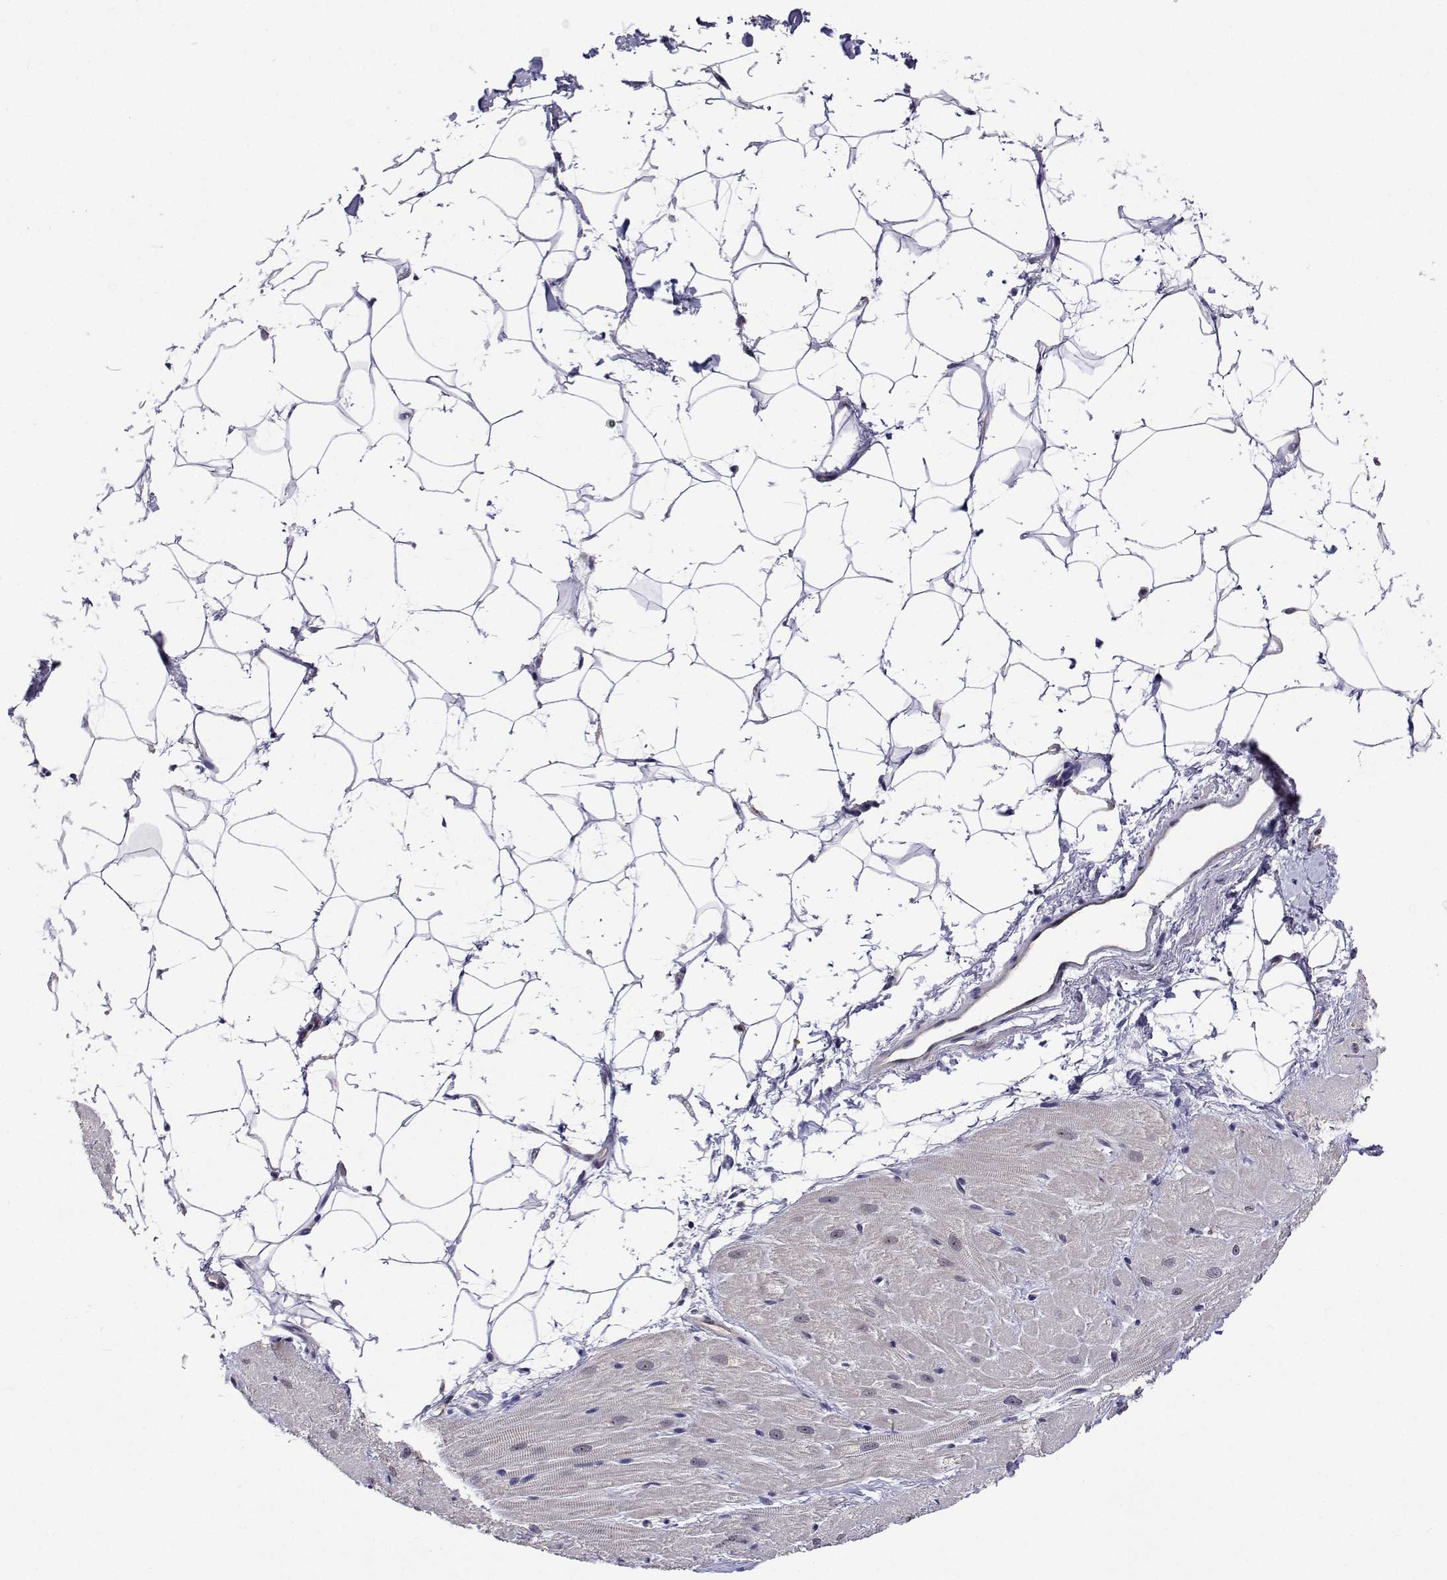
{"staining": {"intensity": "weak", "quantity": "25%-75%", "location": "cytoplasmic/membranous,nuclear"}, "tissue": "heart muscle", "cell_type": "Cardiomyocytes", "image_type": "normal", "snomed": [{"axis": "morphology", "description": "Normal tissue, NOS"}, {"axis": "topography", "description": "Heart"}], "caption": "A low amount of weak cytoplasmic/membranous,nuclear staining is identified in approximately 25%-75% of cardiomyocytes in benign heart muscle.", "gene": "NHP2", "patient": {"sex": "male", "age": 62}}